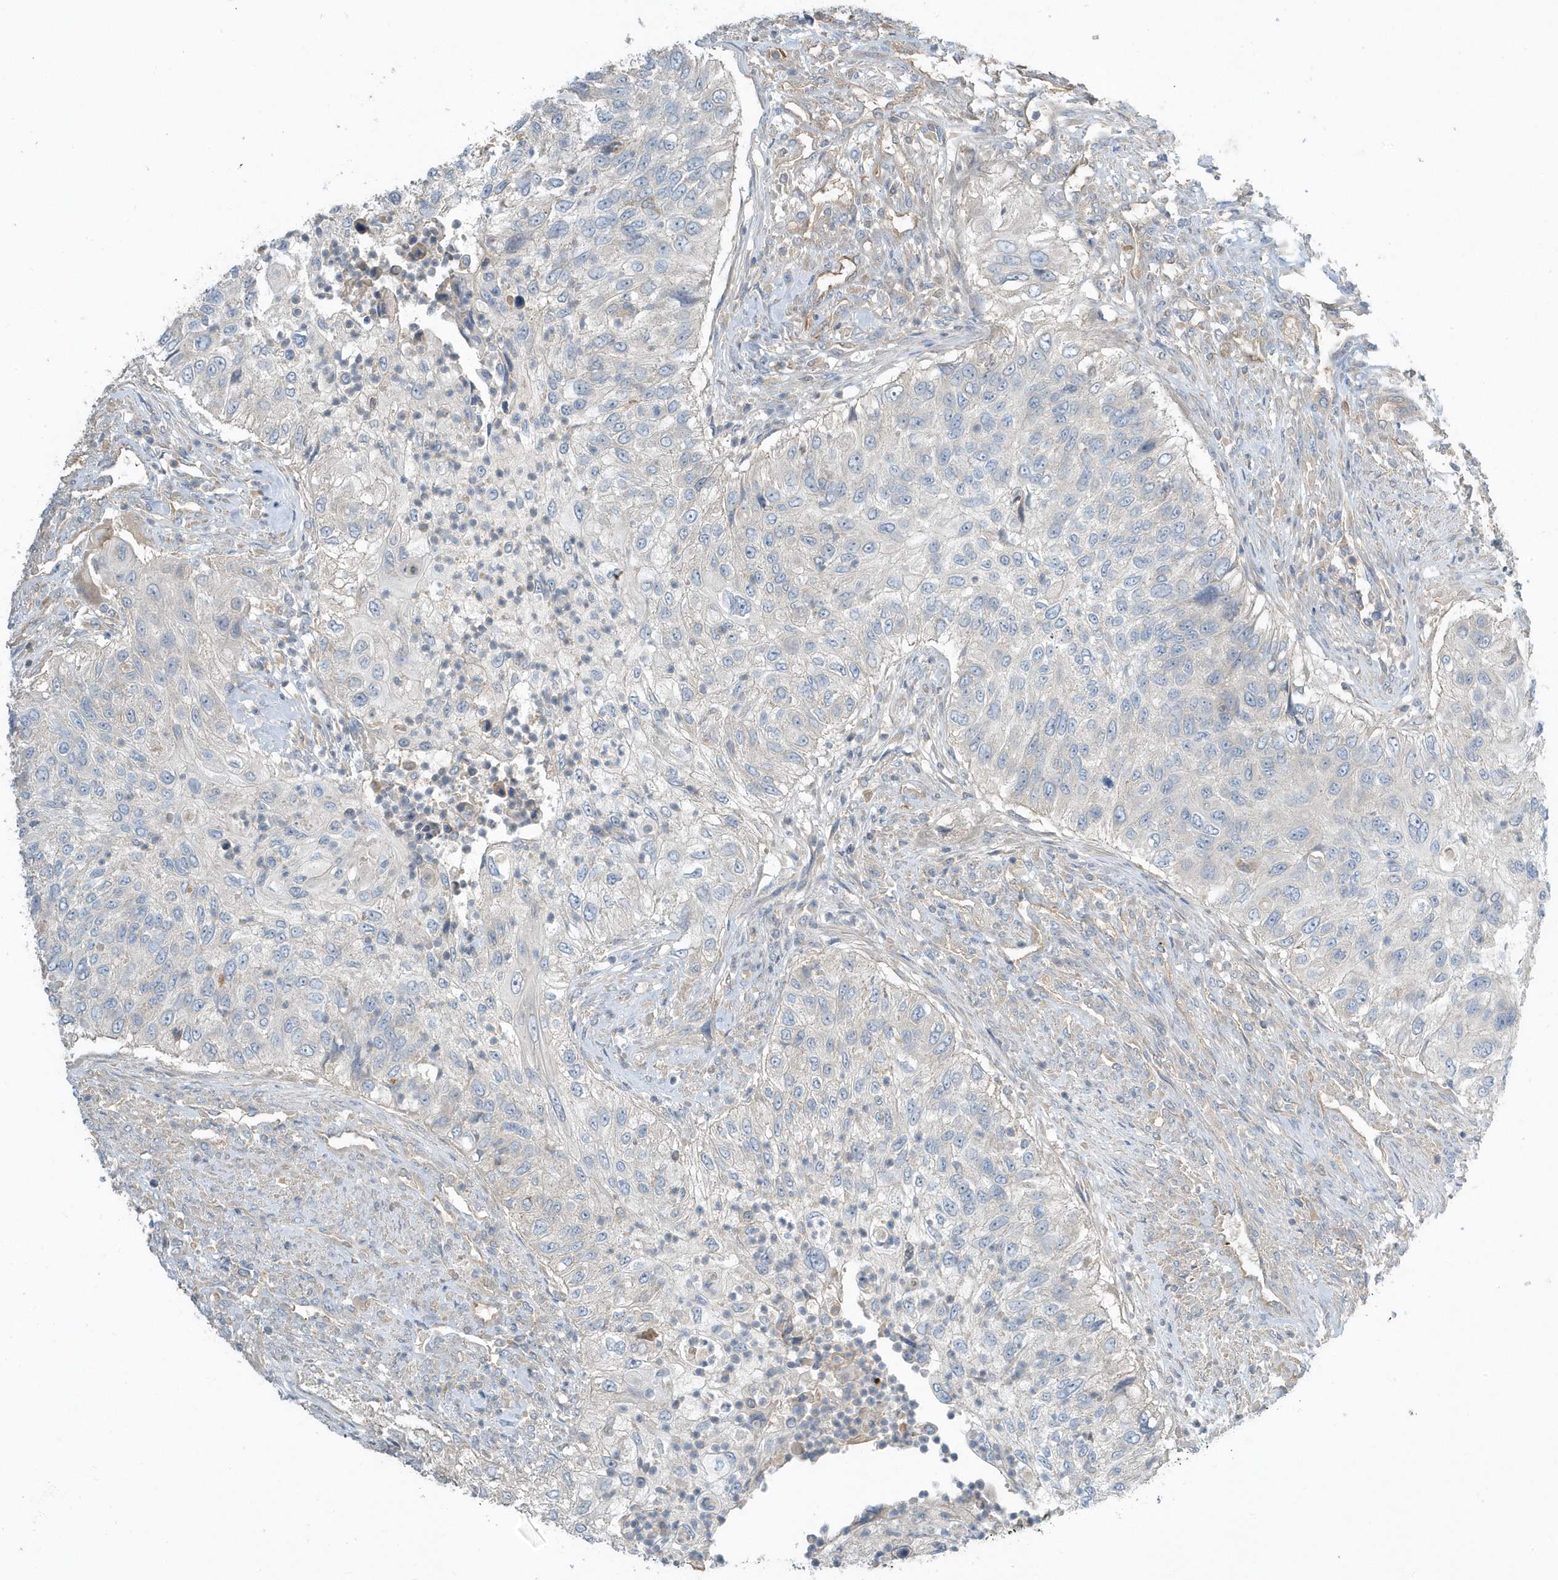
{"staining": {"intensity": "negative", "quantity": "none", "location": "none"}, "tissue": "urothelial cancer", "cell_type": "Tumor cells", "image_type": "cancer", "snomed": [{"axis": "morphology", "description": "Urothelial carcinoma, High grade"}, {"axis": "topography", "description": "Urinary bladder"}], "caption": "This is an immunohistochemistry histopathology image of urothelial cancer. There is no positivity in tumor cells.", "gene": "USP53", "patient": {"sex": "female", "age": 60}}